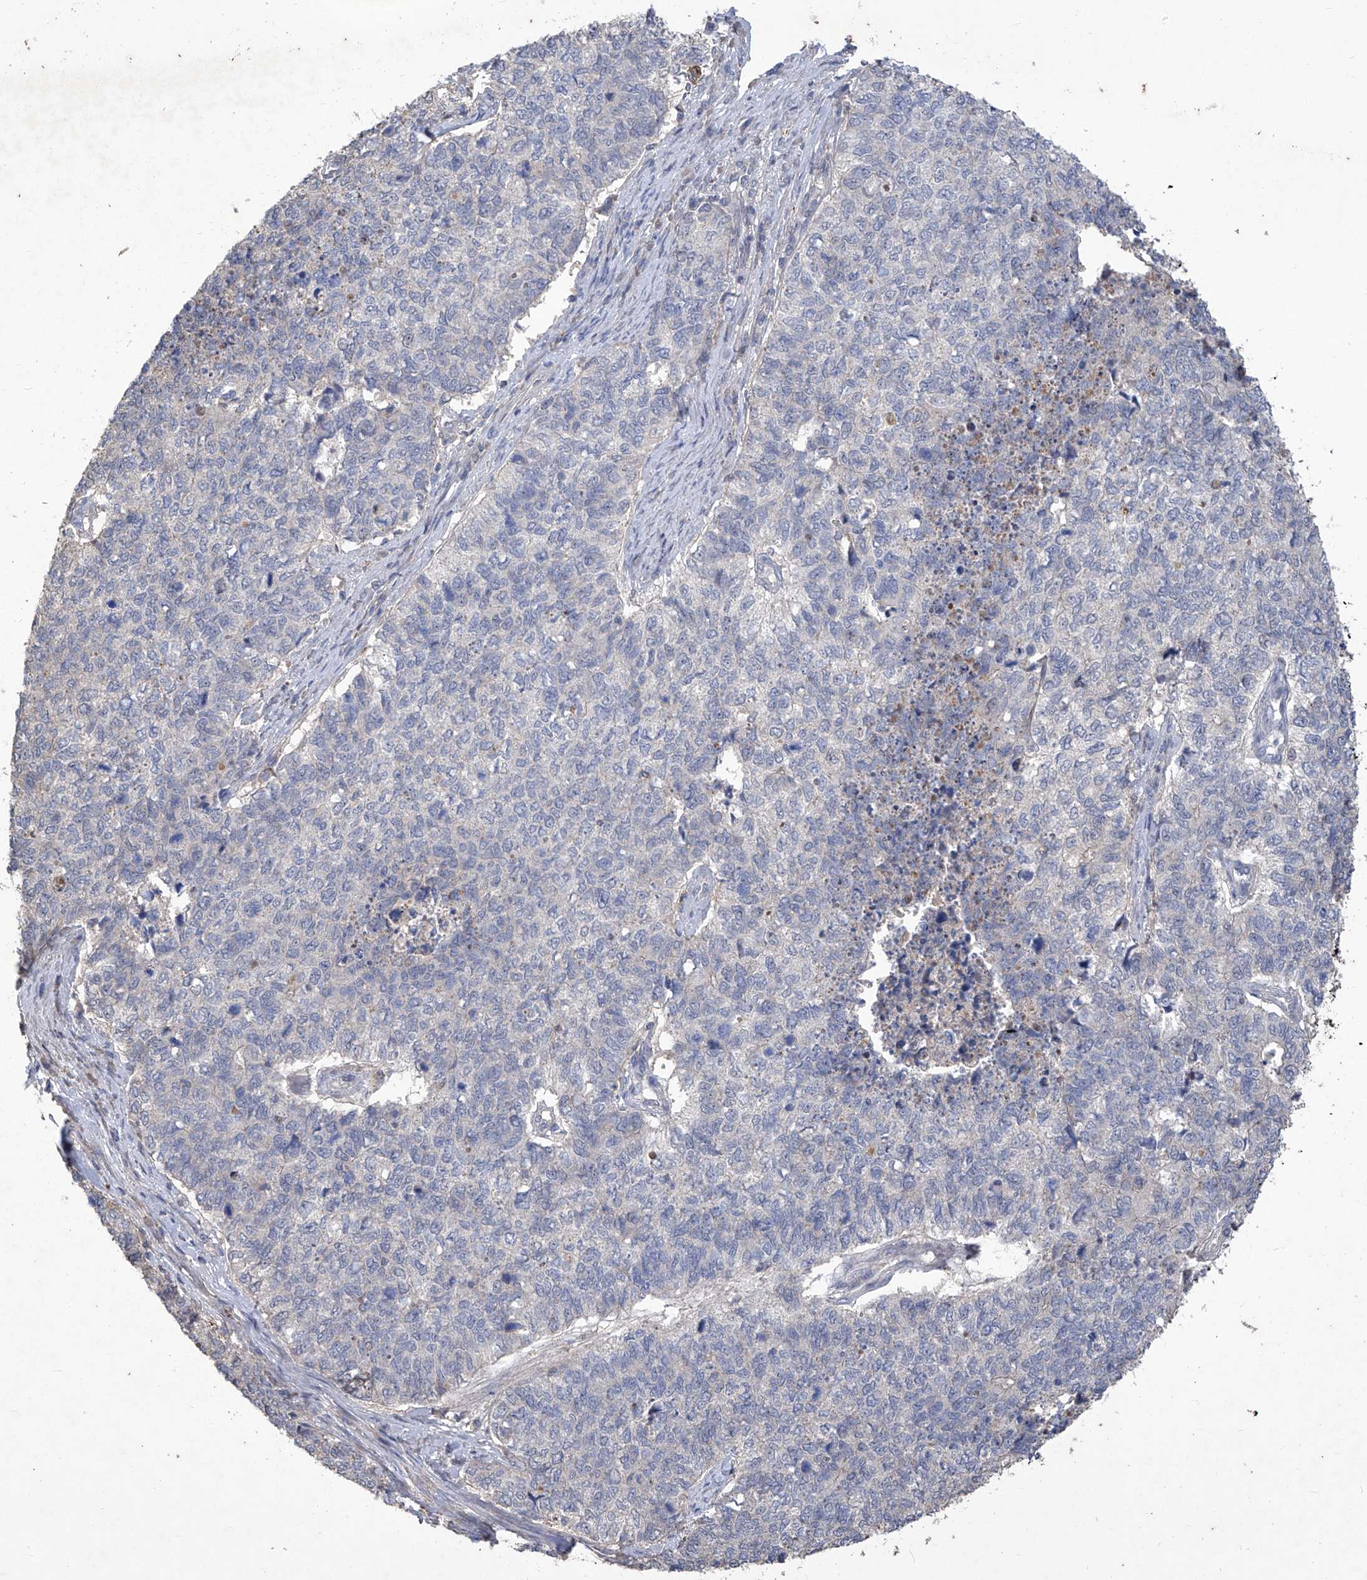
{"staining": {"intensity": "negative", "quantity": "none", "location": "none"}, "tissue": "cervical cancer", "cell_type": "Tumor cells", "image_type": "cancer", "snomed": [{"axis": "morphology", "description": "Squamous cell carcinoma, NOS"}, {"axis": "topography", "description": "Cervix"}], "caption": "The immunohistochemistry (IHC) image has no significant positivity in tumor cells of cervical cancer (squamous cell carcinoma) tissue.", "gene": "TXNIP", "patient": {"sex": "female", "age": 63}}